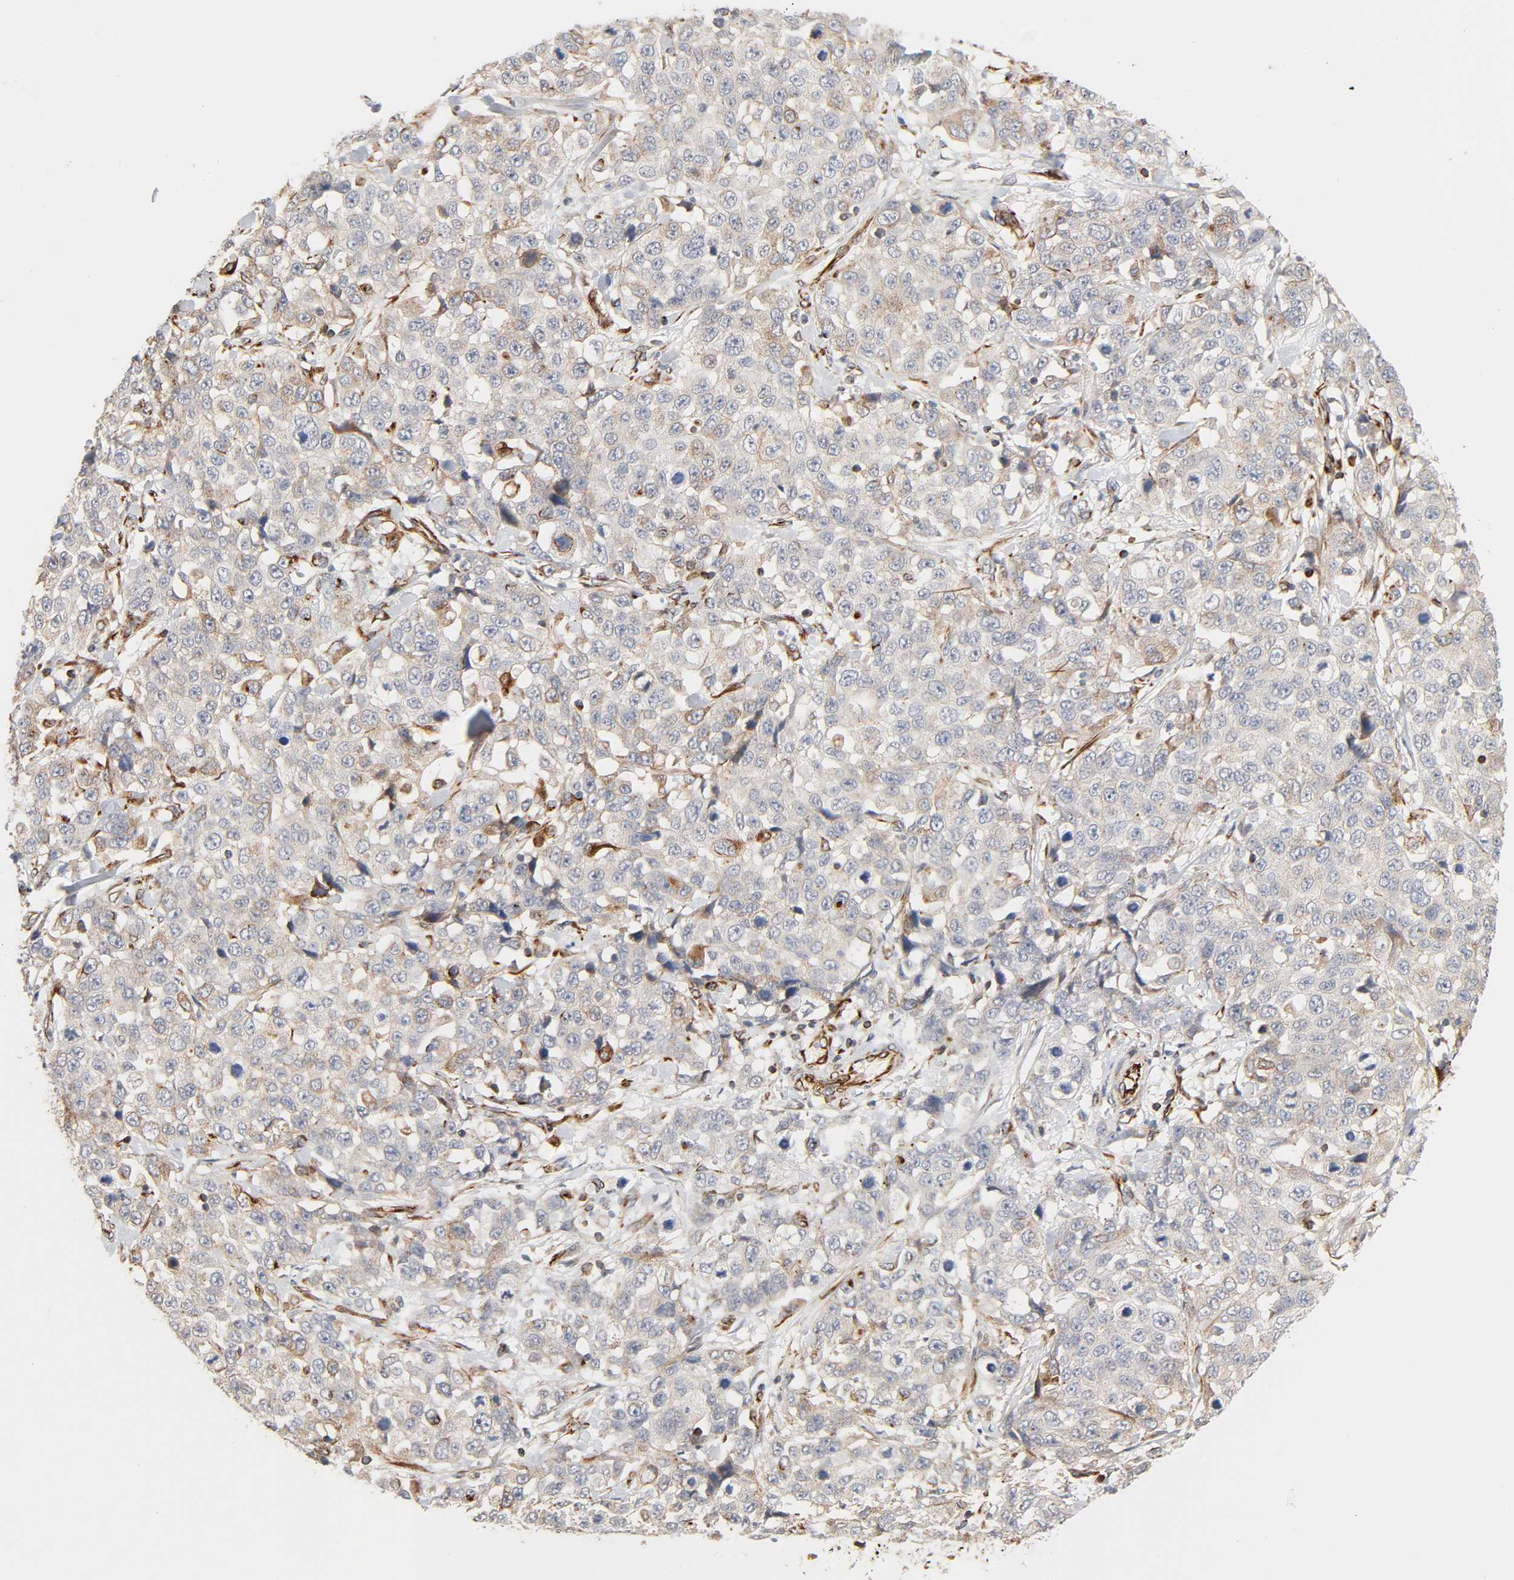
{"staining": {"intensity": "weak", "quantity": ">75%", "location": "cytoplasmic/membranous"}, "tissue": "stomach cancer", "cell_type": "Tumor cells", "image_type": "cancer", "snomed": [{"axis": "morphology", "description": "Normal tissue, NOS"}, {"axis": "morphology", "description": "Adenocarcinoma, NOS"}, {"axis": "topography", "description": "Stomach"}], "caption": "Protein staining displays weak cytoplasmic/membranous staining in about >75% of tumor cells in stomach adenocarcinoma.", "gene": "REEP6", "patient": {"sex": "male", "age": 48}}